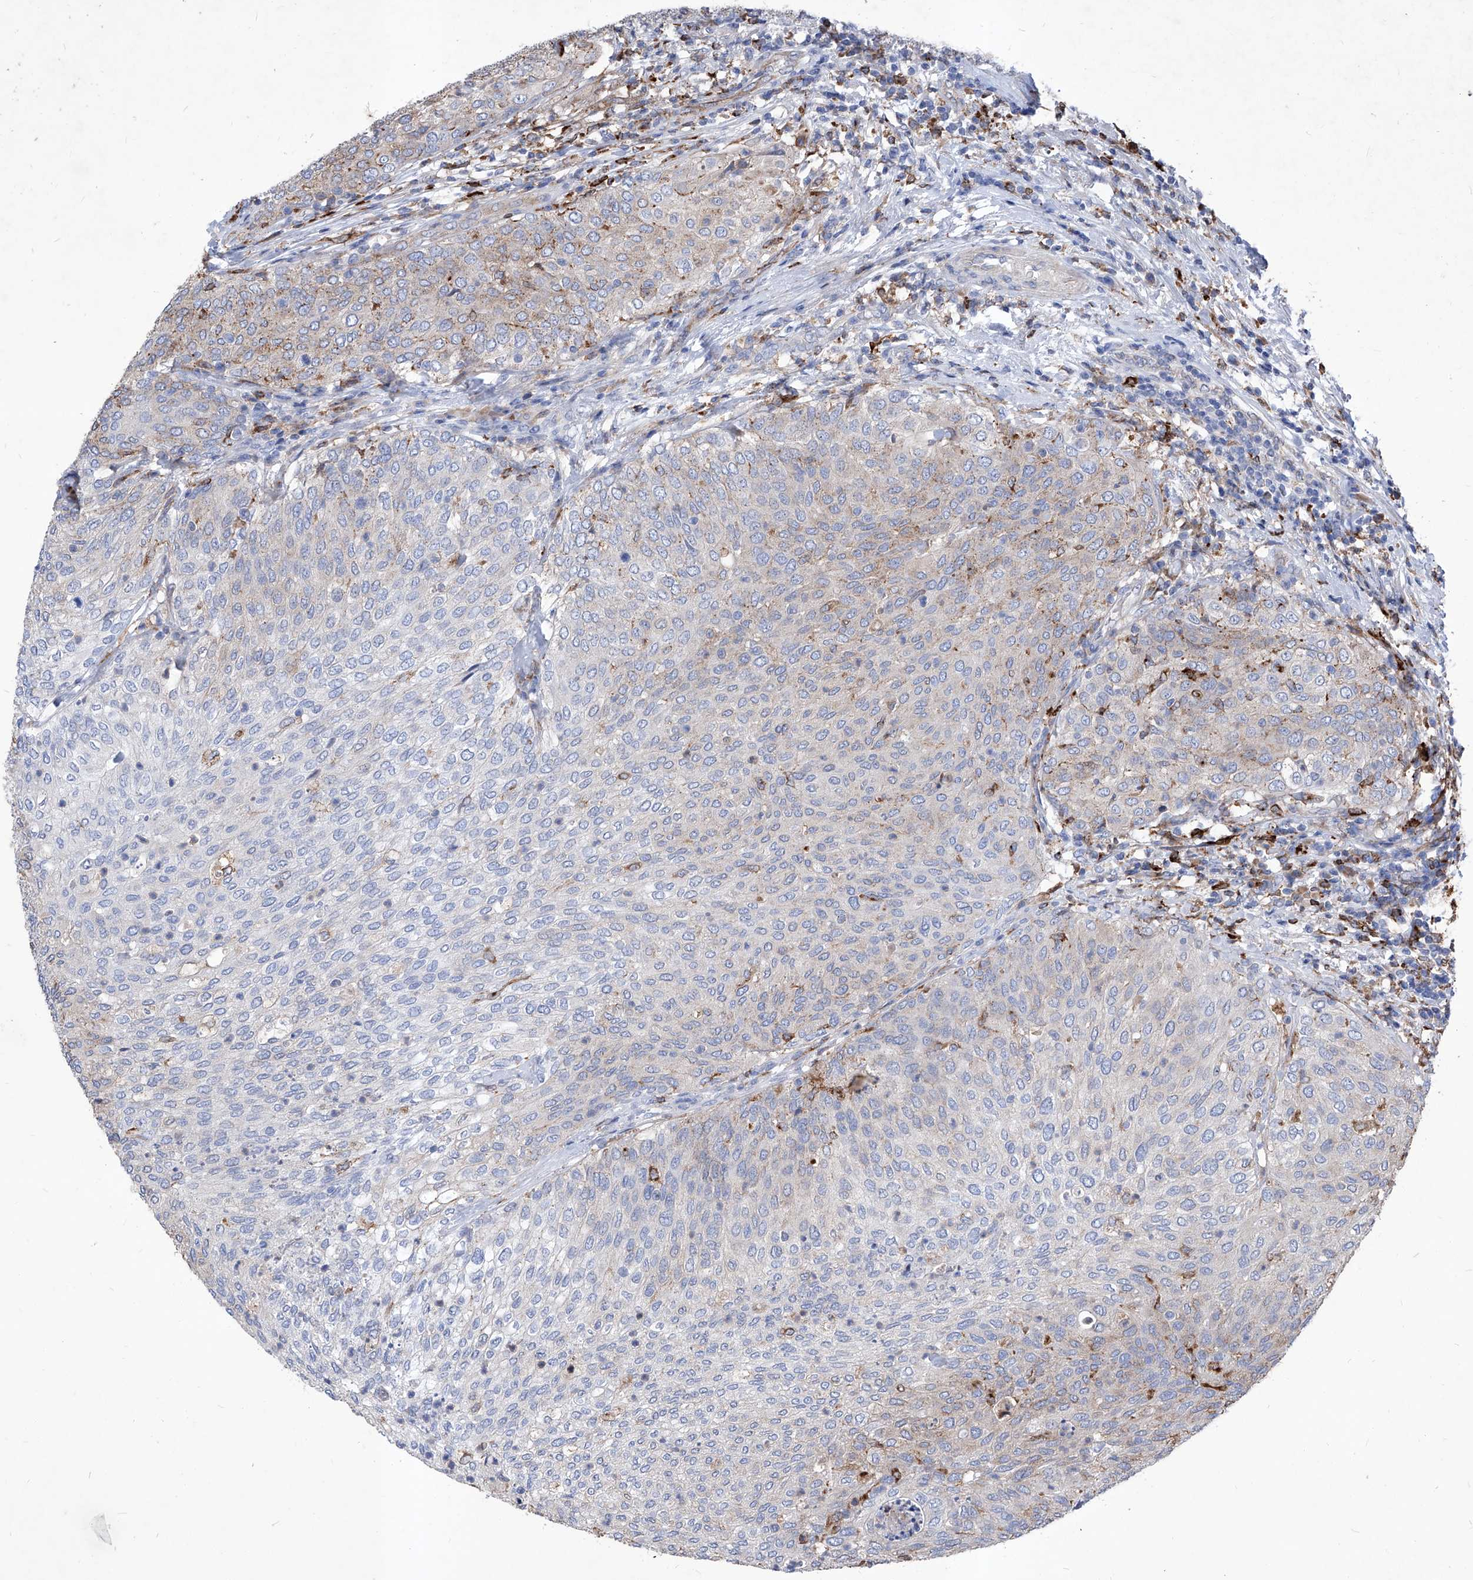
{"staining": {"intensity": "weak", "quantity": "<25%", "location": "cytoplasmic/membranous"}, "tissue": "urothelial cancer", "cell_type": "Tumor cells", "image_type": "cancer", "snomed": [{"axis": "morphology", "description": "Urothelial carcinoma, Low grade"}, {"axis": "topography", "description": "Urinary bladder"}], "caption": "Image shows no protein expression in tumor cells of urothelial carcinoma (low-grade) tissue.", "gene": "UBOX5", "patient": {"sex": "female", "age": 79}}